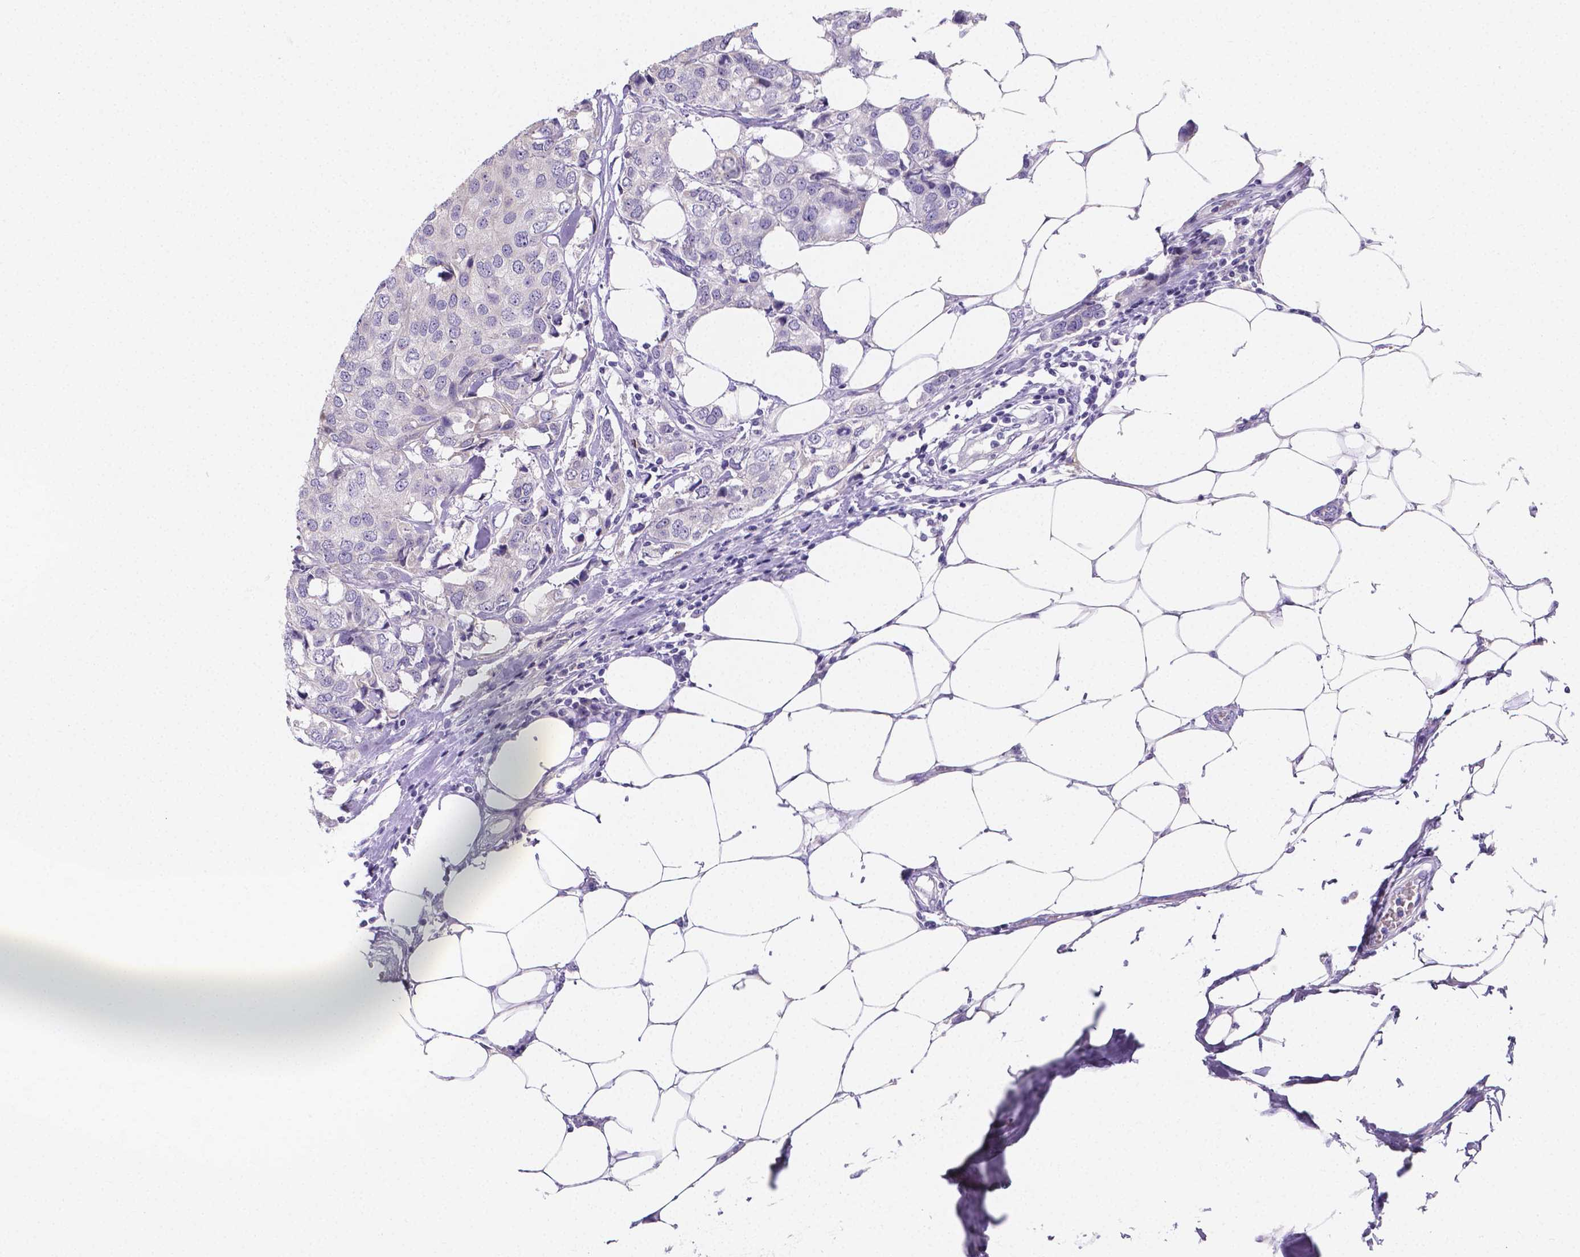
{"staining": {"intensity": "negative", "quantity": "none", "location": "none"}, "tissue": "breast cancer", "cell_type": "Tumor cells", "image_type": "cancer", "snomed": [{"axis": "morphology", "description": "Duct carcinoma"}, {"axis": "topography", "description": "Breast"}], "caption": "Immunohistochemistry (IHC) image of breast cancer stained for a protein (brown), which reveals no positivity in tumor cells.", "gene": "PLXNA4", "patient": {"sex": "female", "age": 80}}